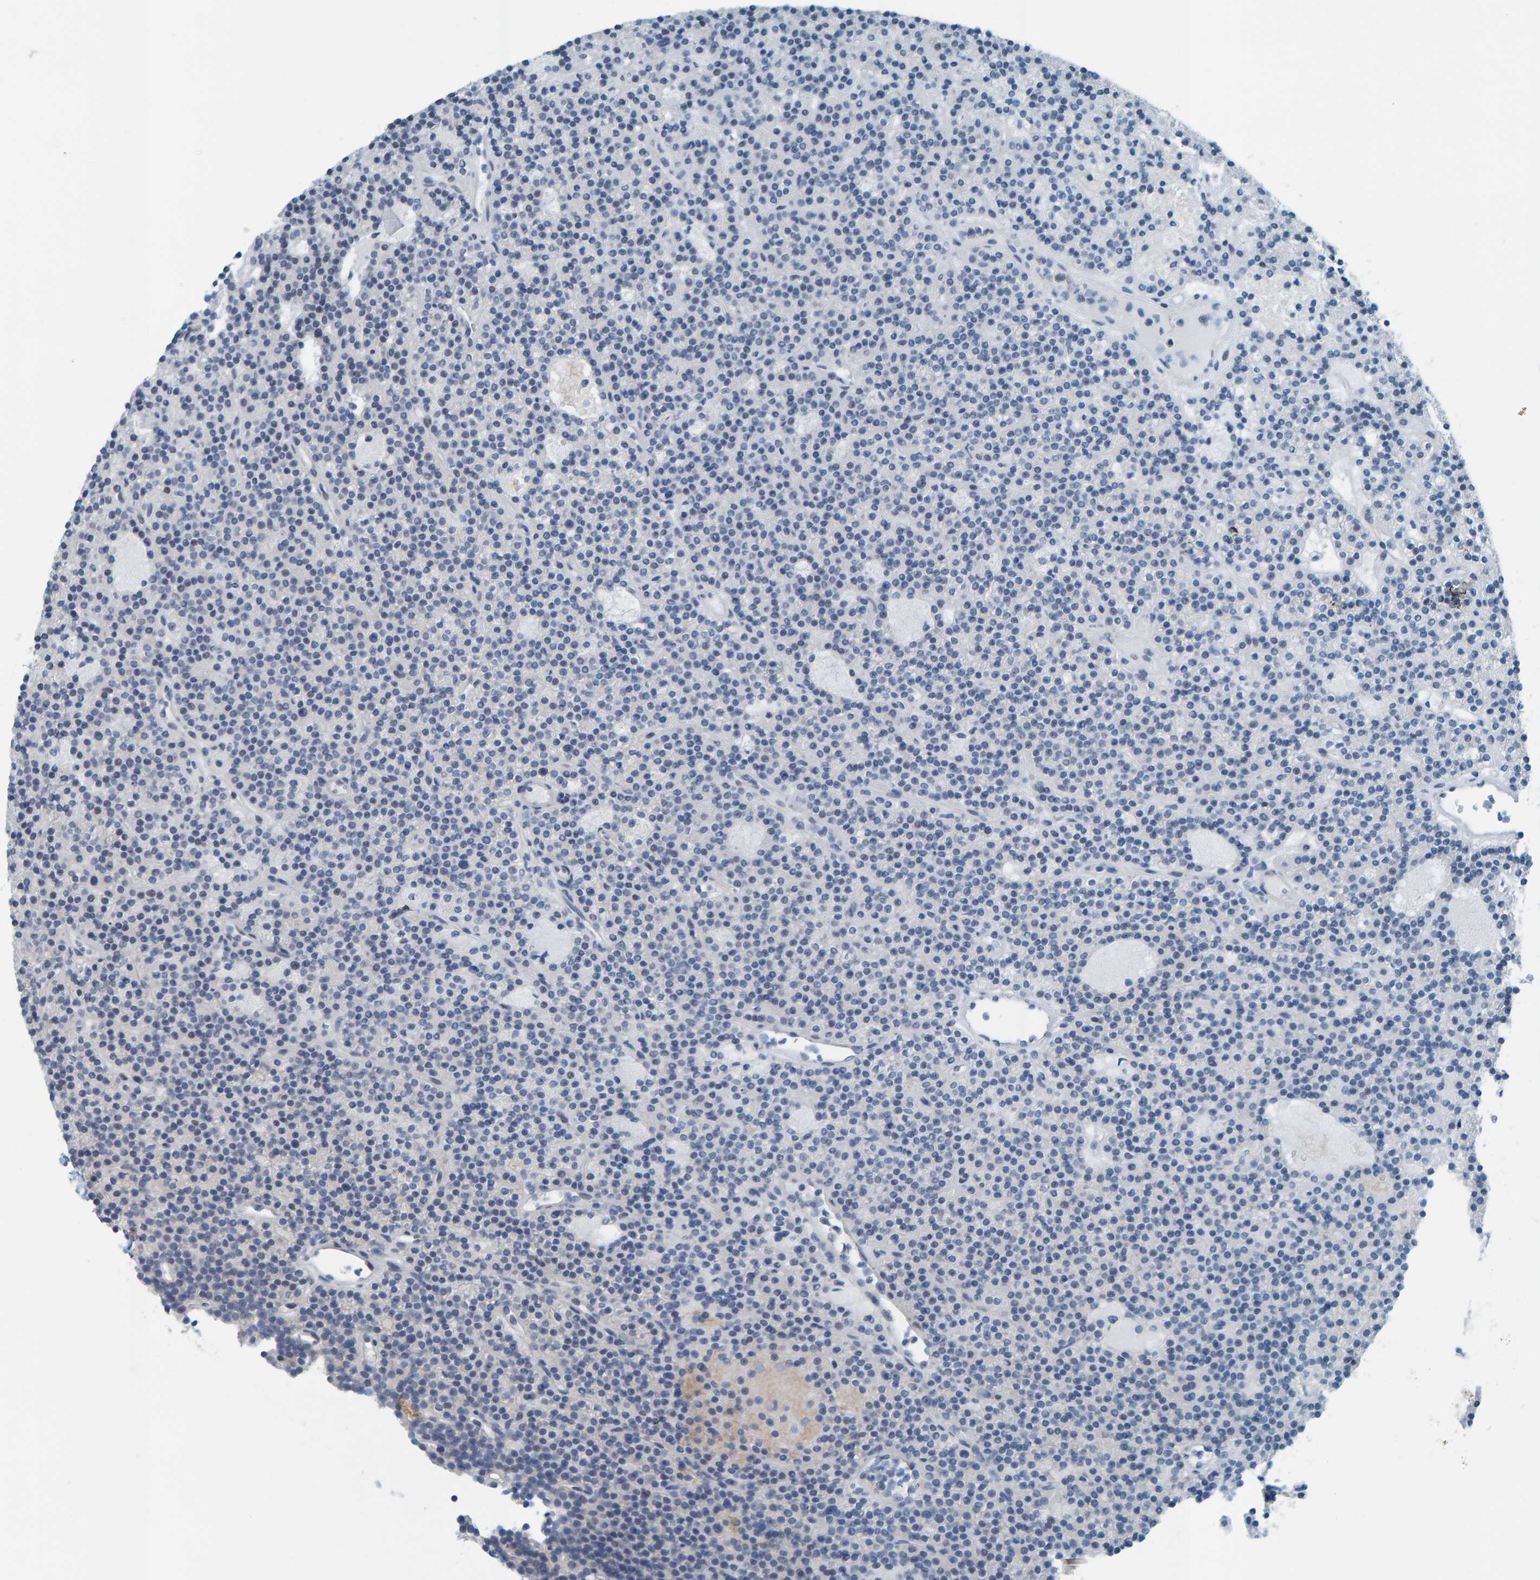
{"staining": {"intensity": "negative", "quantity": "none", "location": "none"}, "tissue": "parathyroid gland", "cell_type": "Glandular cells", "image_type": "normal", "snomed": [{"axis": "morphology", "description": "Normal tissue, NOS"}, {"axis": "topography", "description": "Parathyroid gland"}], "caption": "DAB (3,3'-diaminobenzidine) immunohistochemical staining of unremarkable human parathyroid gland reveals no significant expression in glandular cells. (Stains: DAB immunohistochemistry with hematoxylin counter stain, Microscopy: brightfield microscopy at high magnification).", "gene": "CNP", "patient": {"sex": "male", "age": 75}}